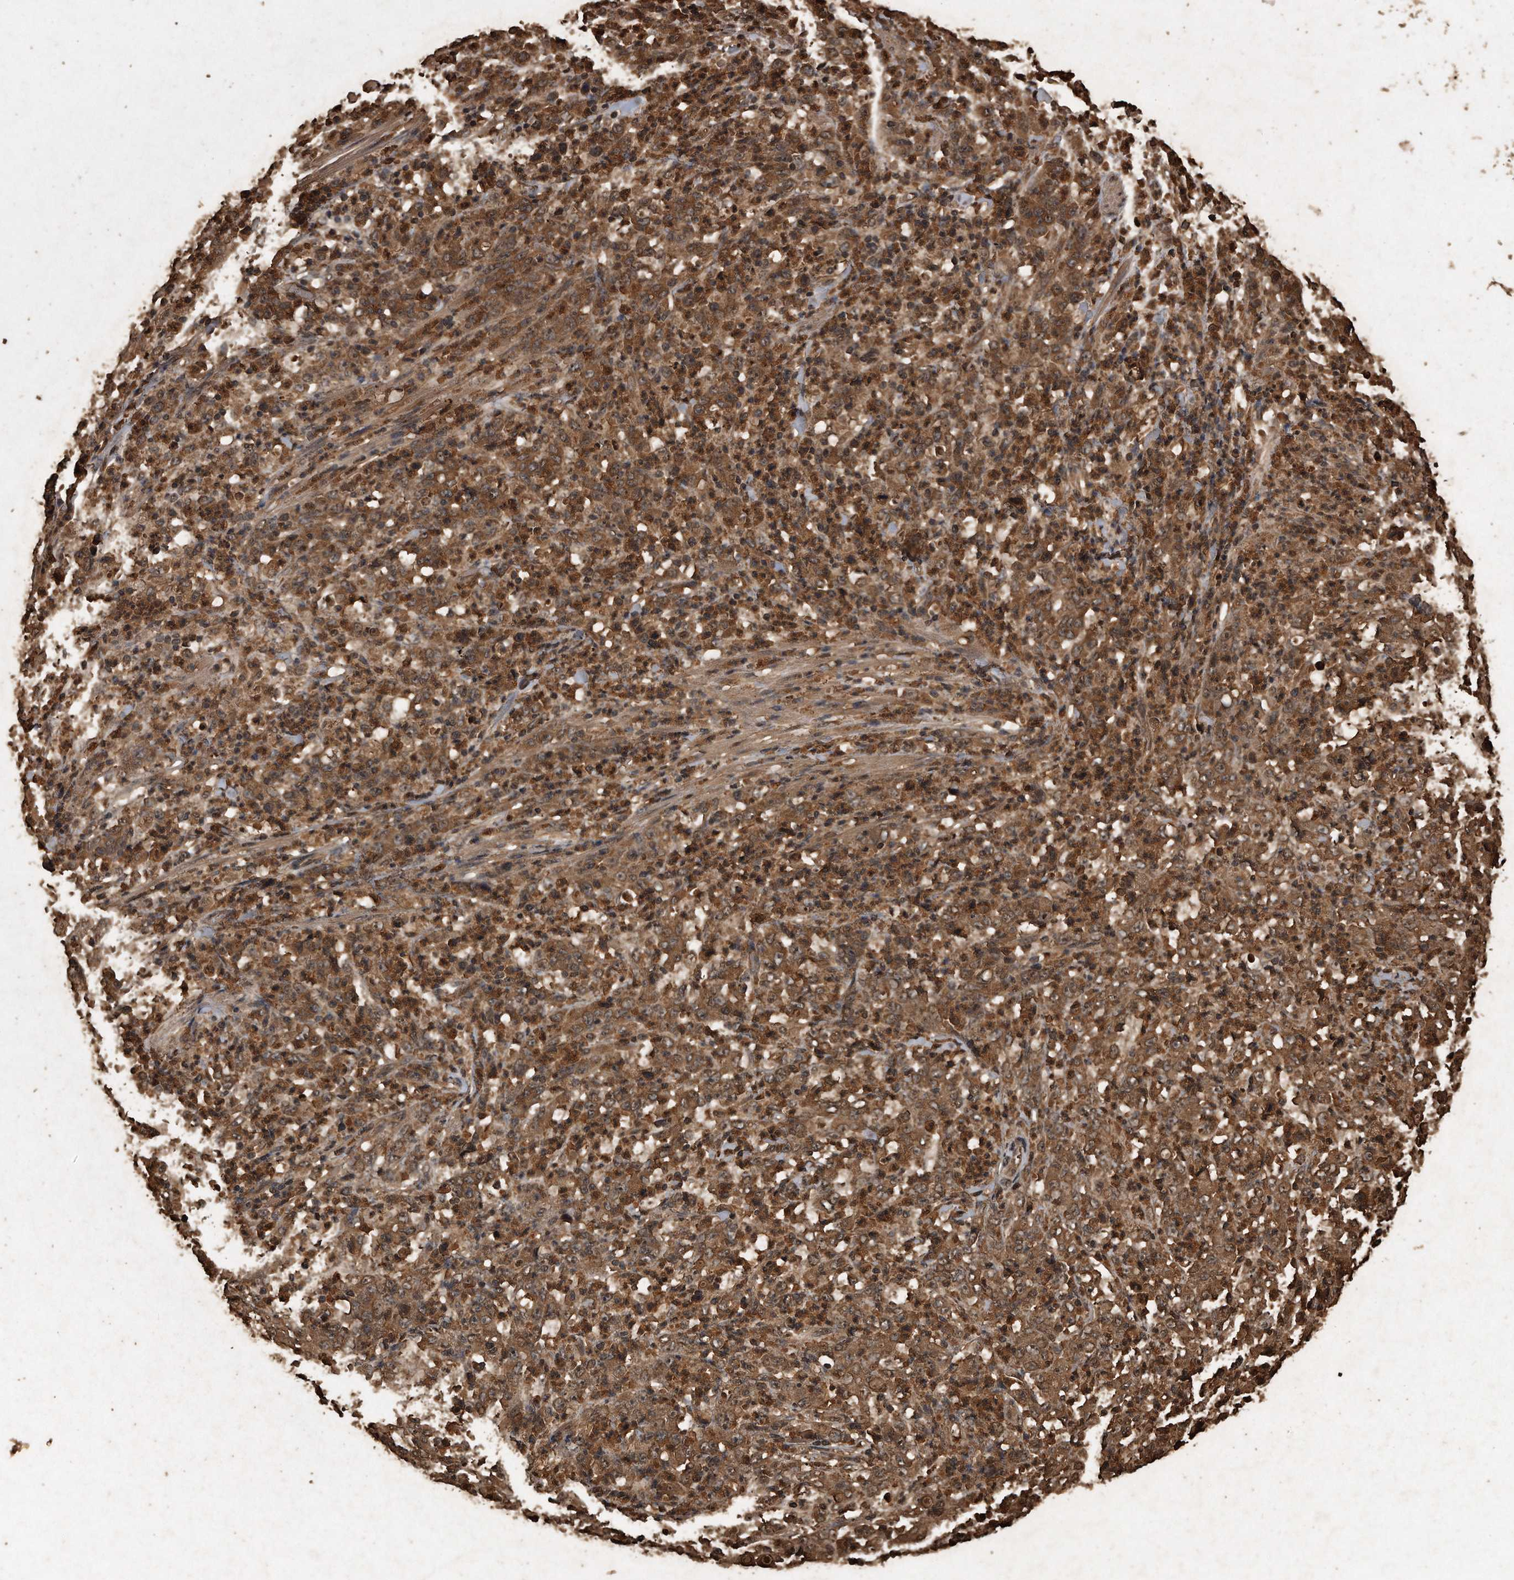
{"staining": {"intensity": "moderate", "quantity": ">75%", "location": "cytoplasmic/membranous"}, "tissue": "stomach cancer", "cell_type": "Tumor cells", "image_type": "cancer", "snomed": [{"axis": "morphology", "description": "Adenocarcinoma, NOS"}, {"axis": "topography", "description": "Stomach, lower"}], "caption": "Moderate cytoplasmic/membranous protein positivity is present in about >75% of tumor cells in adenocarcinoma (stomach).", "gene": "CFLAR", "patient": {"sex": "female", "age": 71}}